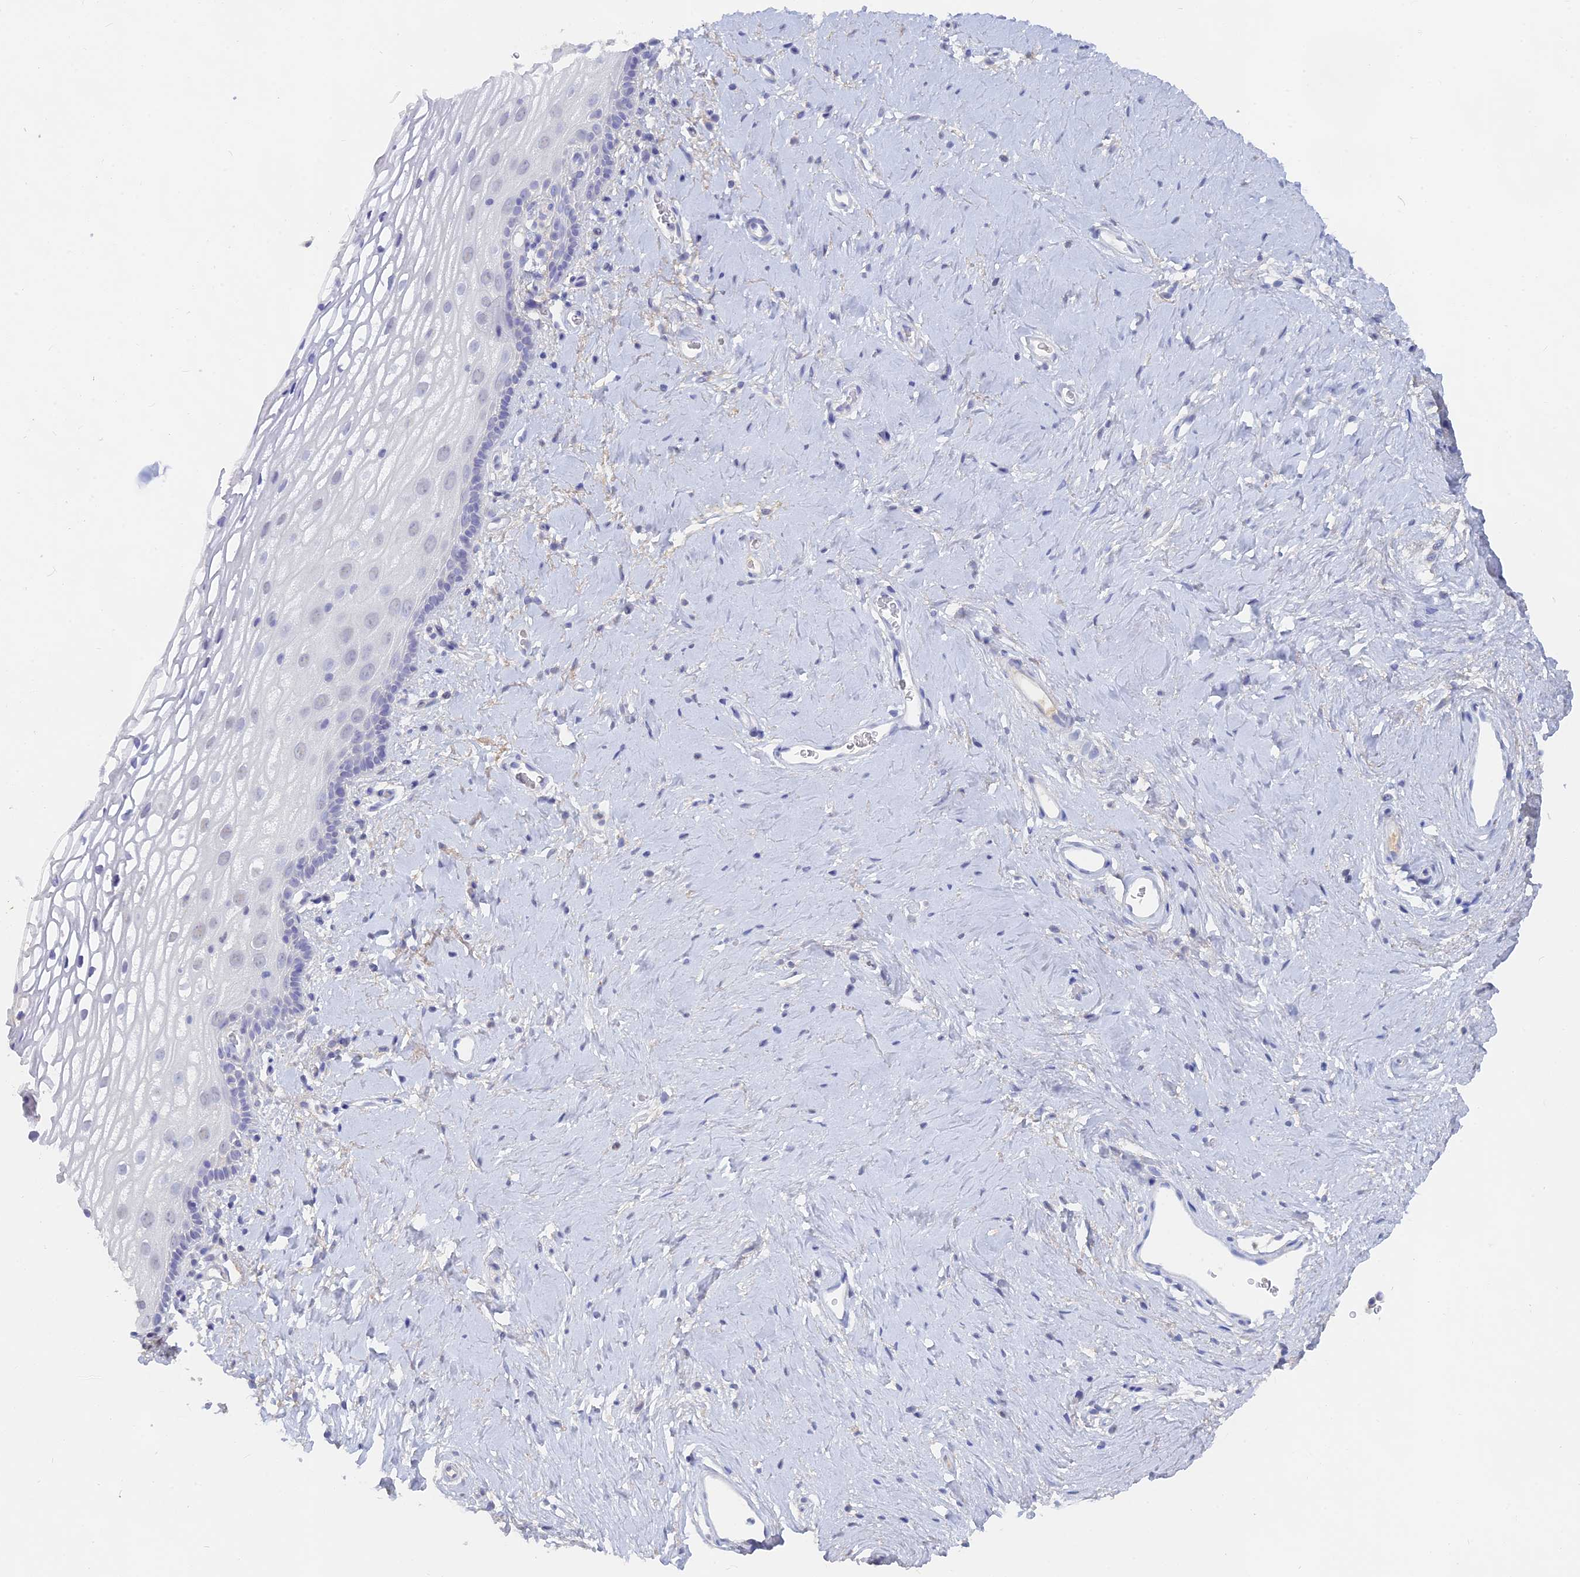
{"staining": {"intensity": "negative", "quantity": "none", "location": "none"}, "tissue": "vagina", "cell_type": "Squamous epithelial cells", "image_type": "normal", "snomed": [{"axis": "morphology", "description": "Normal tissue, NOS"}, {"axis": "morphology", "description": "Adenocarcinoma, NOS"}, {"axis": "topography", "description": "Rectum"}, {"axis": "topography", "description": "Vagina"}], "caption": "This image is of benign vagina stained with immunohistochemistry (IHC) to label a protein in brown with the nuclei are counter-stained blue. There is no positivity in squamous epithelial cells.", "gene": "LRIF1", "patient": {"sex": "female", "age": 71}}